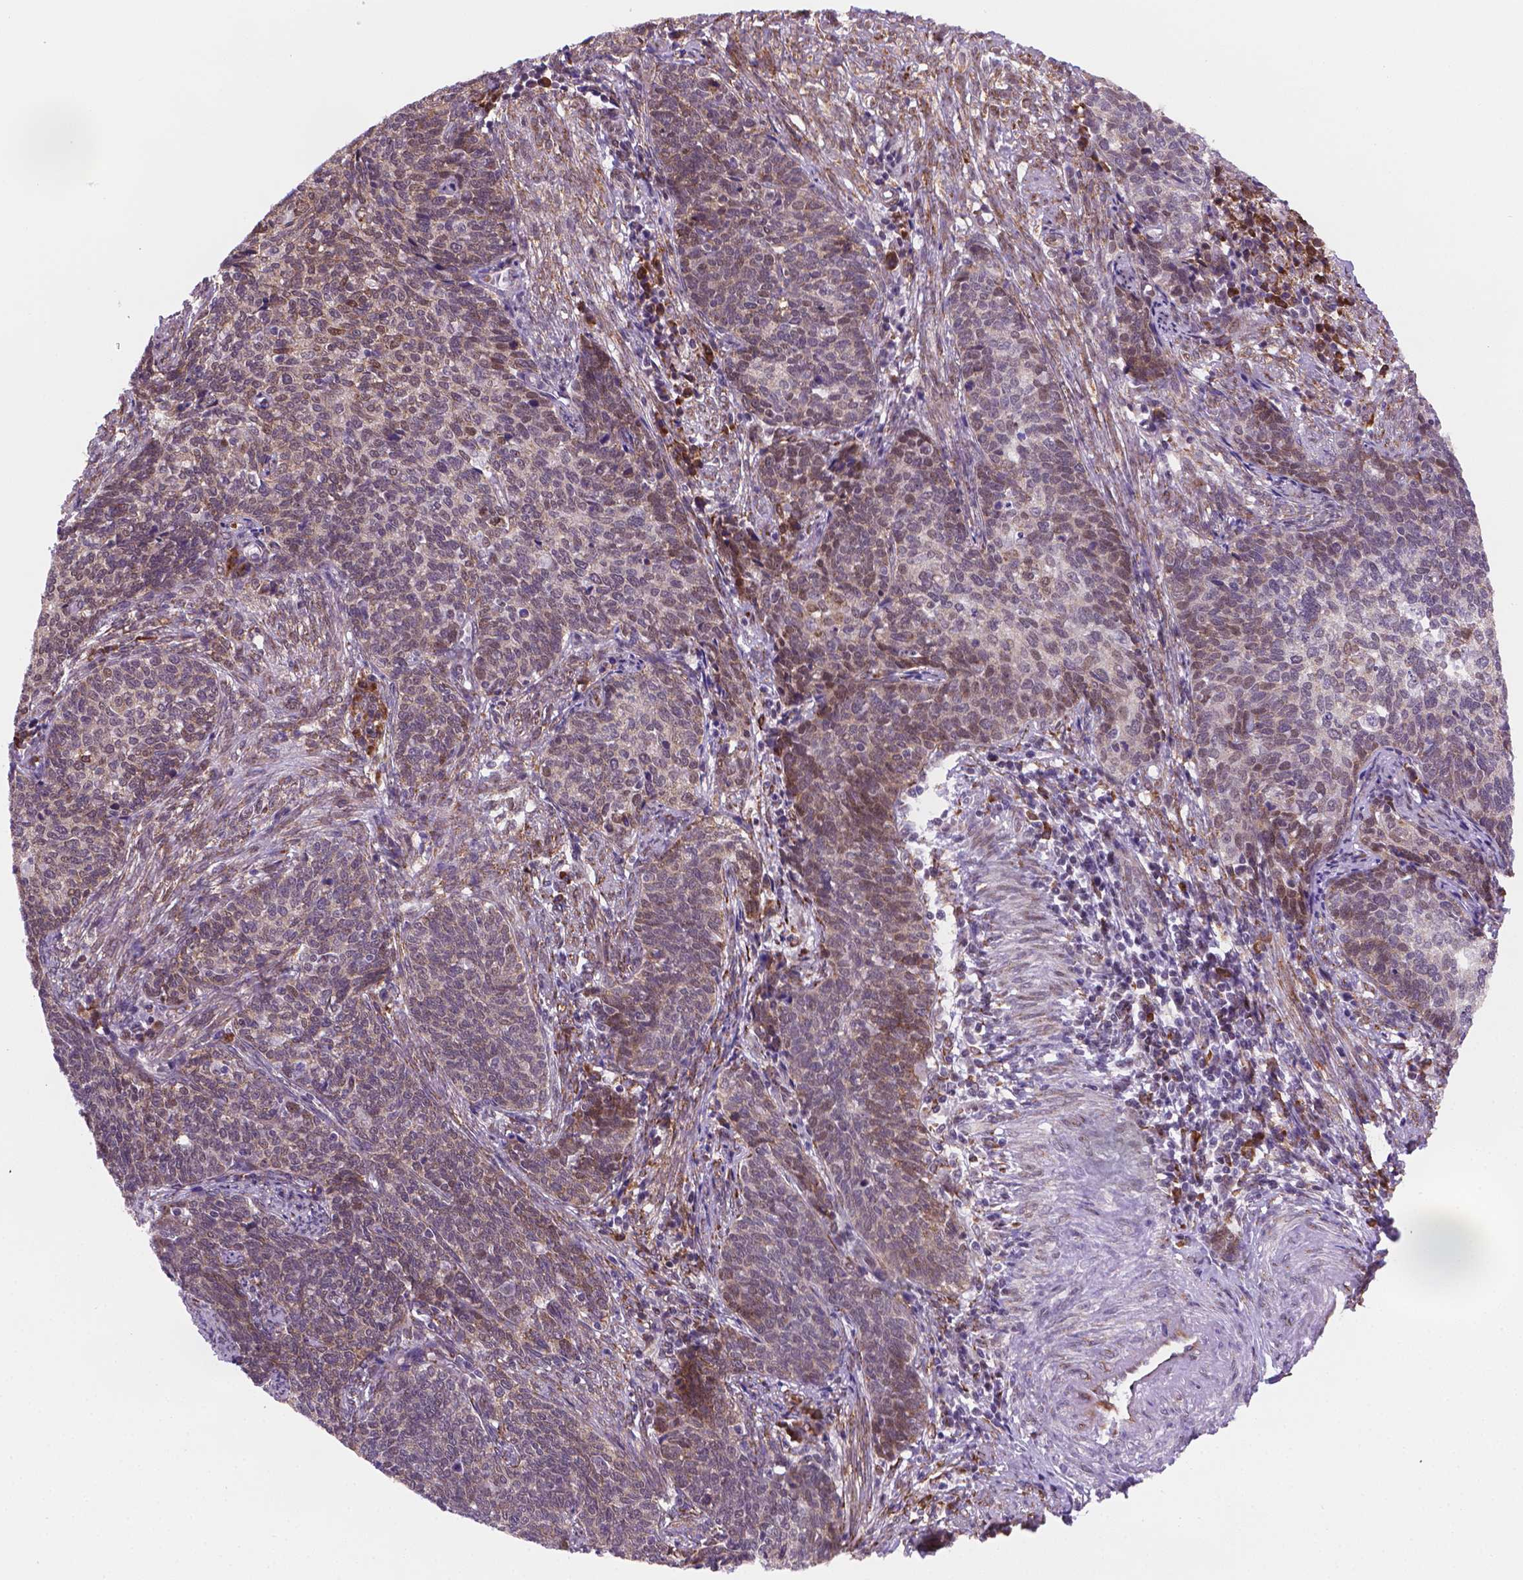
{"staining": {"intensity": "weak", "quantity": "<25%", "location": "cytoplasmic/membranous"}, "tissue": "cervical cancer", "cell_type": "Tumor cells", "image_type": "cancer", "snomed": [{"axis": "morphology", "description": "Squamous cell carcinoma, NOS"}, {"axis": "topography", "description": "Cervix"}], "caption": "There is no significant positivity in tumor cells of squamous cell carcinoma (cervical). (Immunohistochemistry, brightfield microscopy, high magnification).", "gene": "FNIP1", "patient": {"sex": "female", "age": 39}}